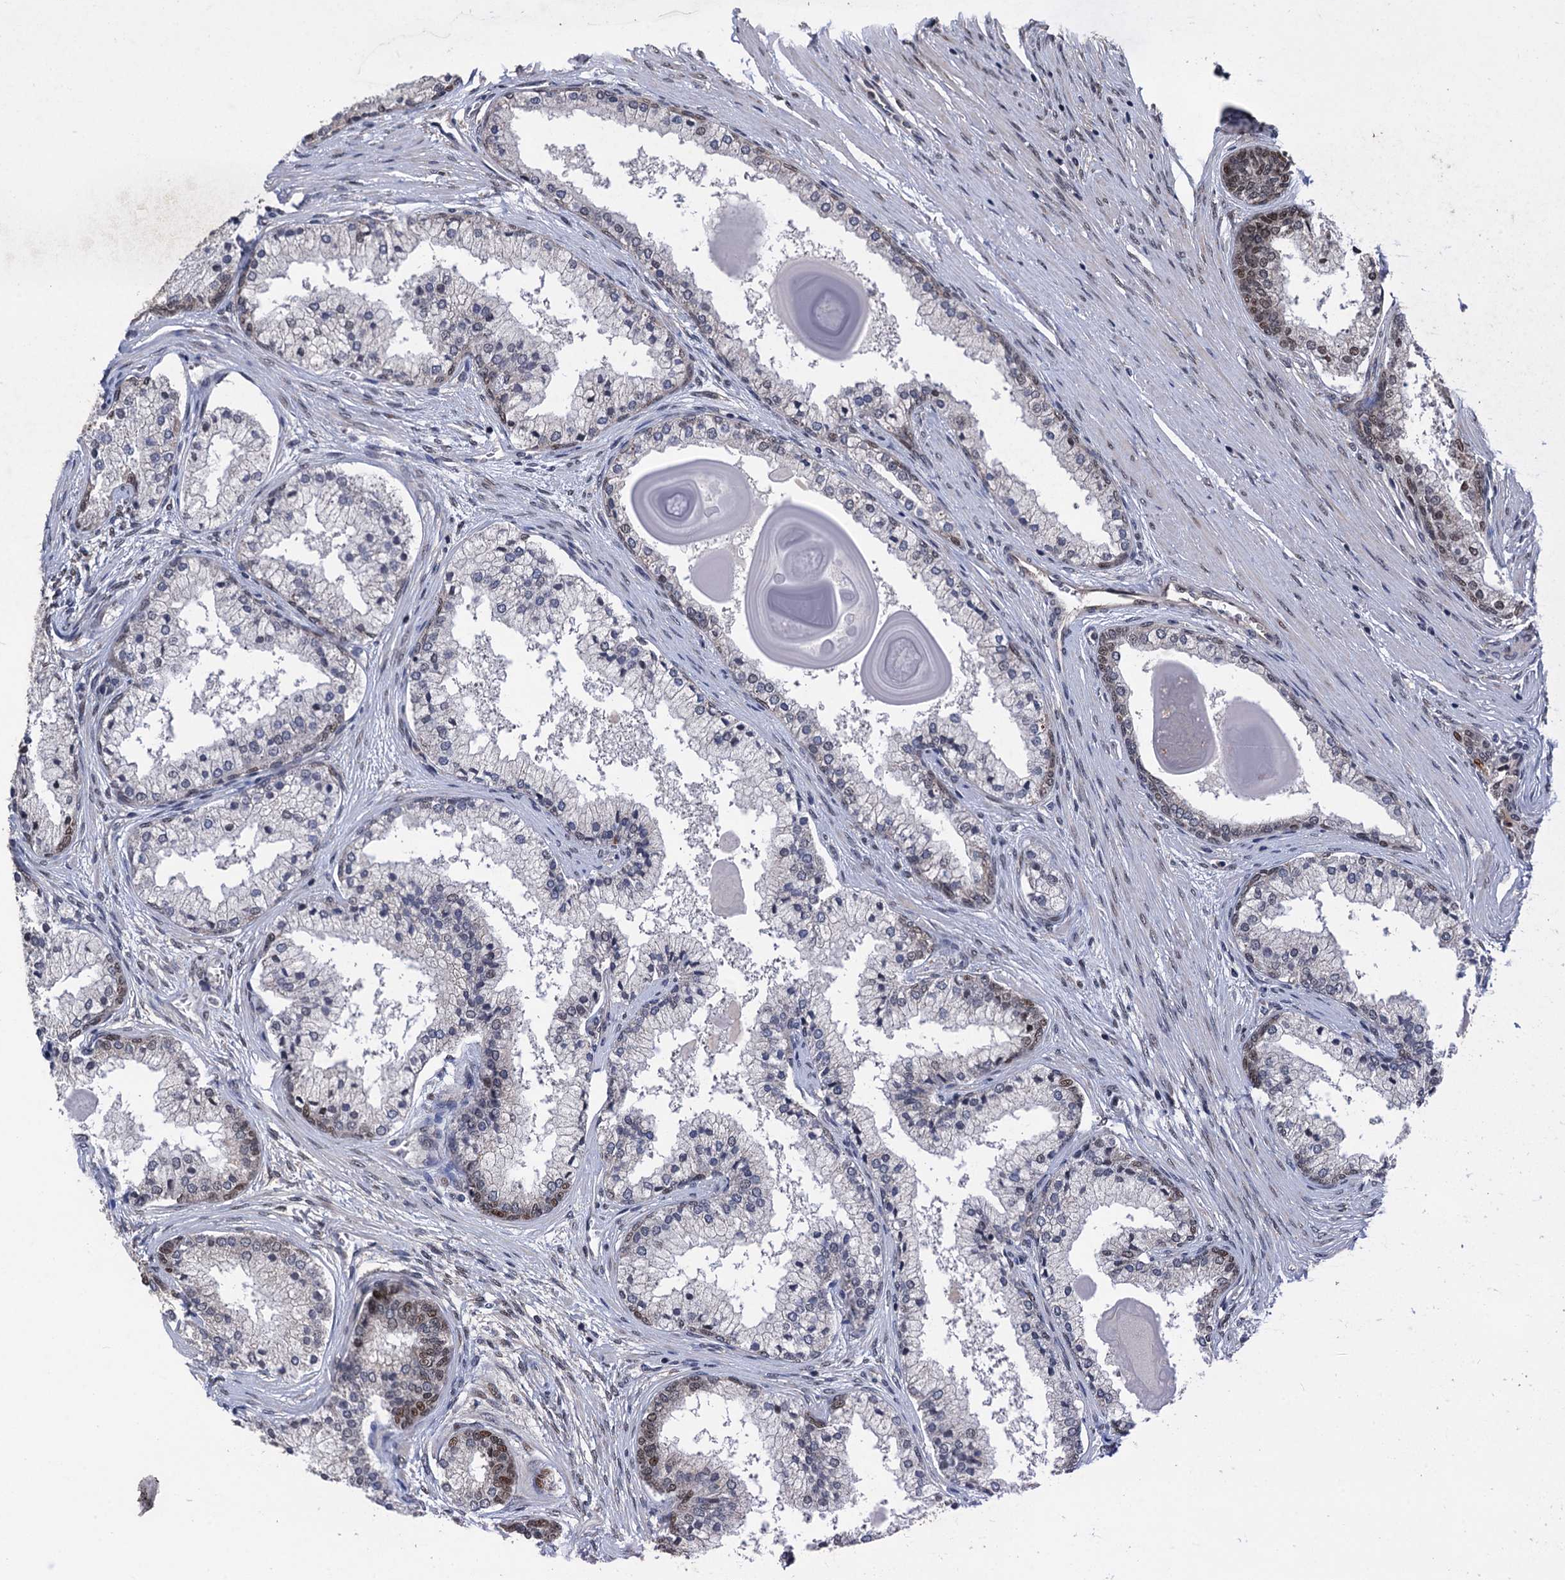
{"staining": {"intensity": "moderate", "quantity": "<25%", "location": "nuclear"}, "tissue": "prostate cancer", "cell_type": "Tumor cells", "image_type": "cancer", "snomed": [{"axis": "morphology", "description": "Adenocarcinoma, Low grade"}, {"axis": "topography", "description": "Prostate"}], "caption": "An immunohistochemistry (IHC) histopathology image of neoplastic tissue is shown. Protein staining in brown shows moderate nuclear positivity in prostate low-grade adenocarcinoma within tumor cells.", "gene": "RASSF4", "patient": {"sex": "male", "age": 59}}